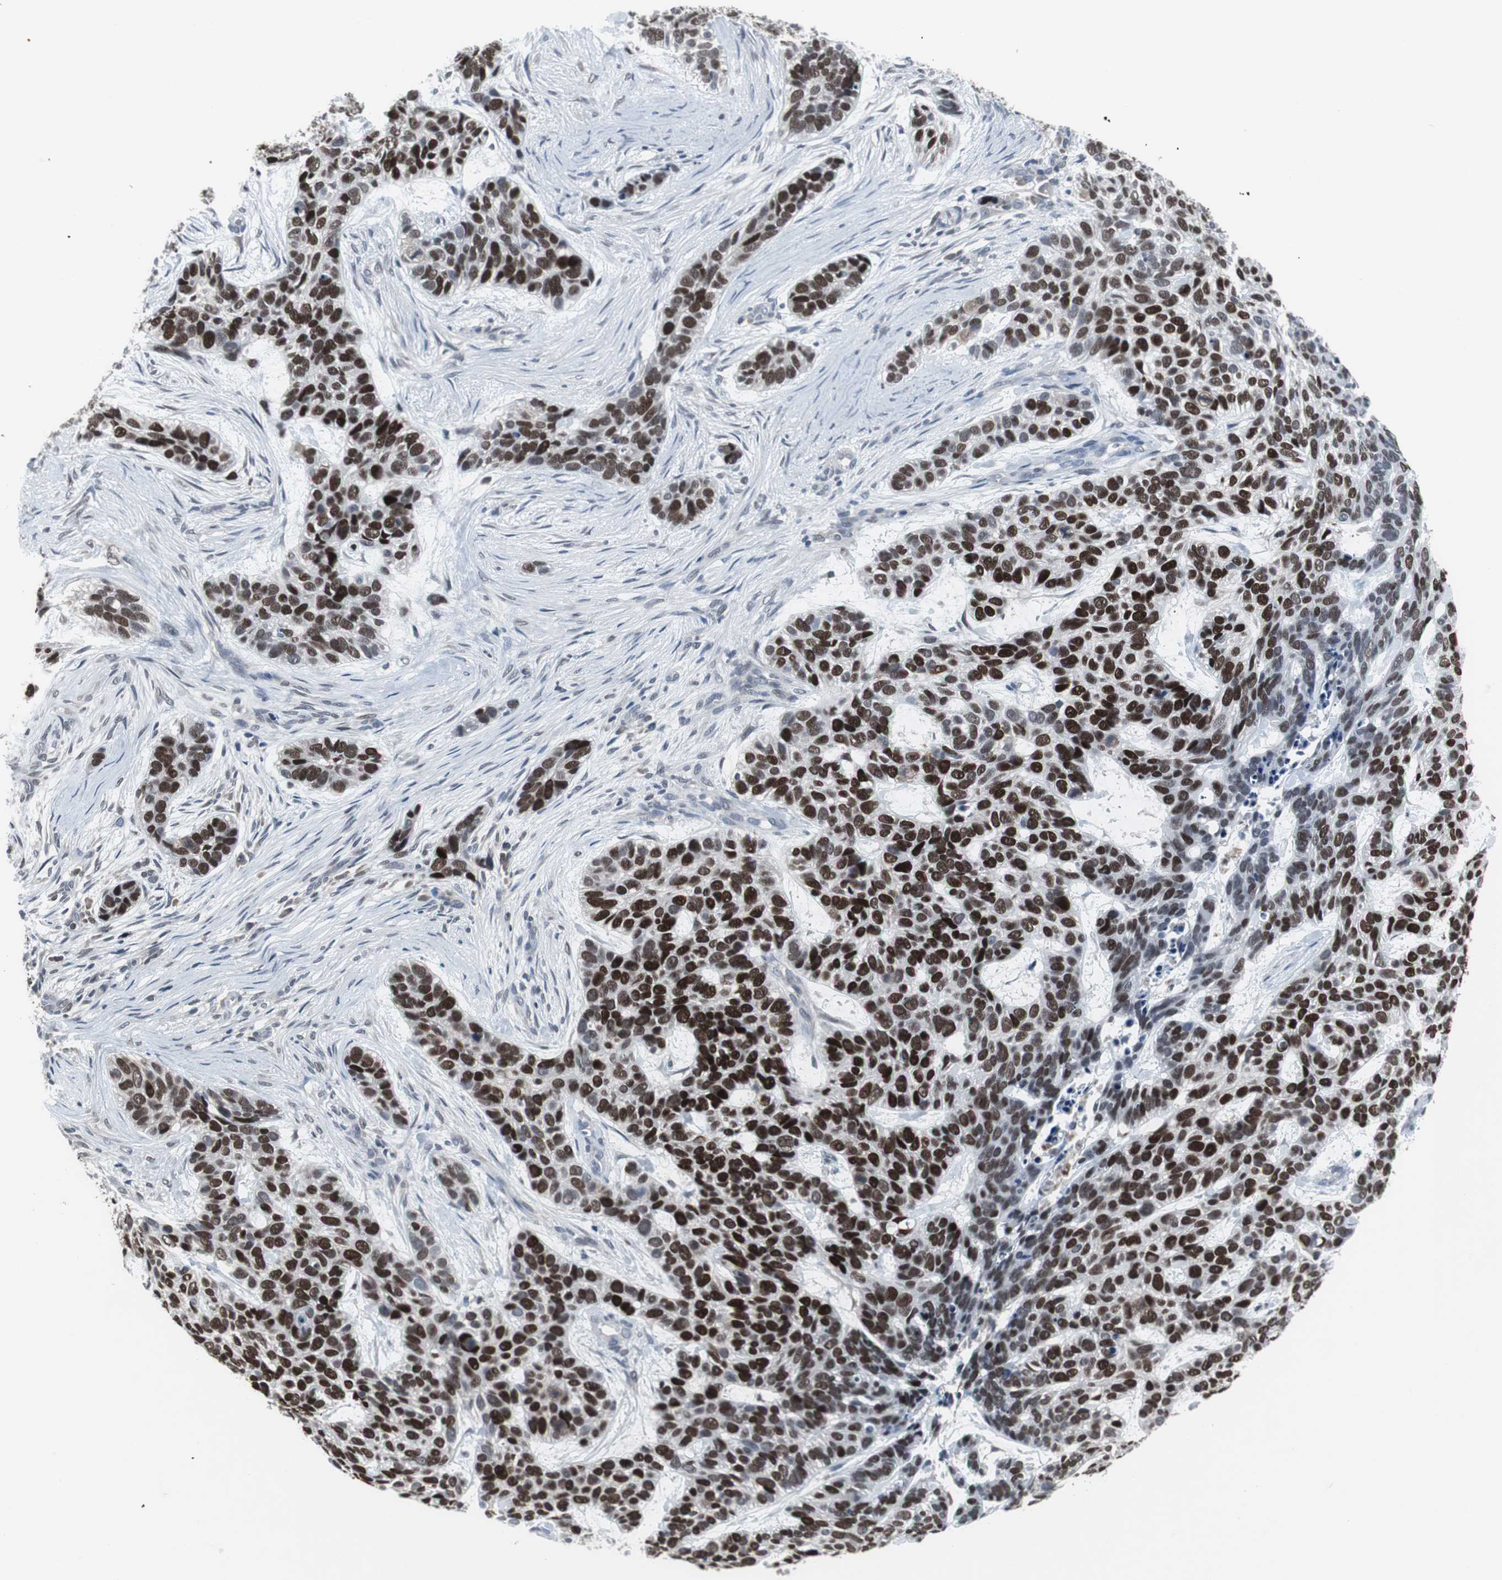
{"staining": {"intensity": "strong", "quantity": ">75%", "location": "nuclear"}, "tissue": "skin cancer", "cell_type": "Tumor cells", "image_type": "cancer", "snomed": [{"axis": "morphology", "description": "Basal cell carcinoma"}, {"axis": "topography", "description": "Skin"}], "caption": "Strong nuclear positivity is seen in about >75% of tumor cells in skin cancer.", "gene": "FOXP4", "patient": {"sex": "male", "age": 87}}